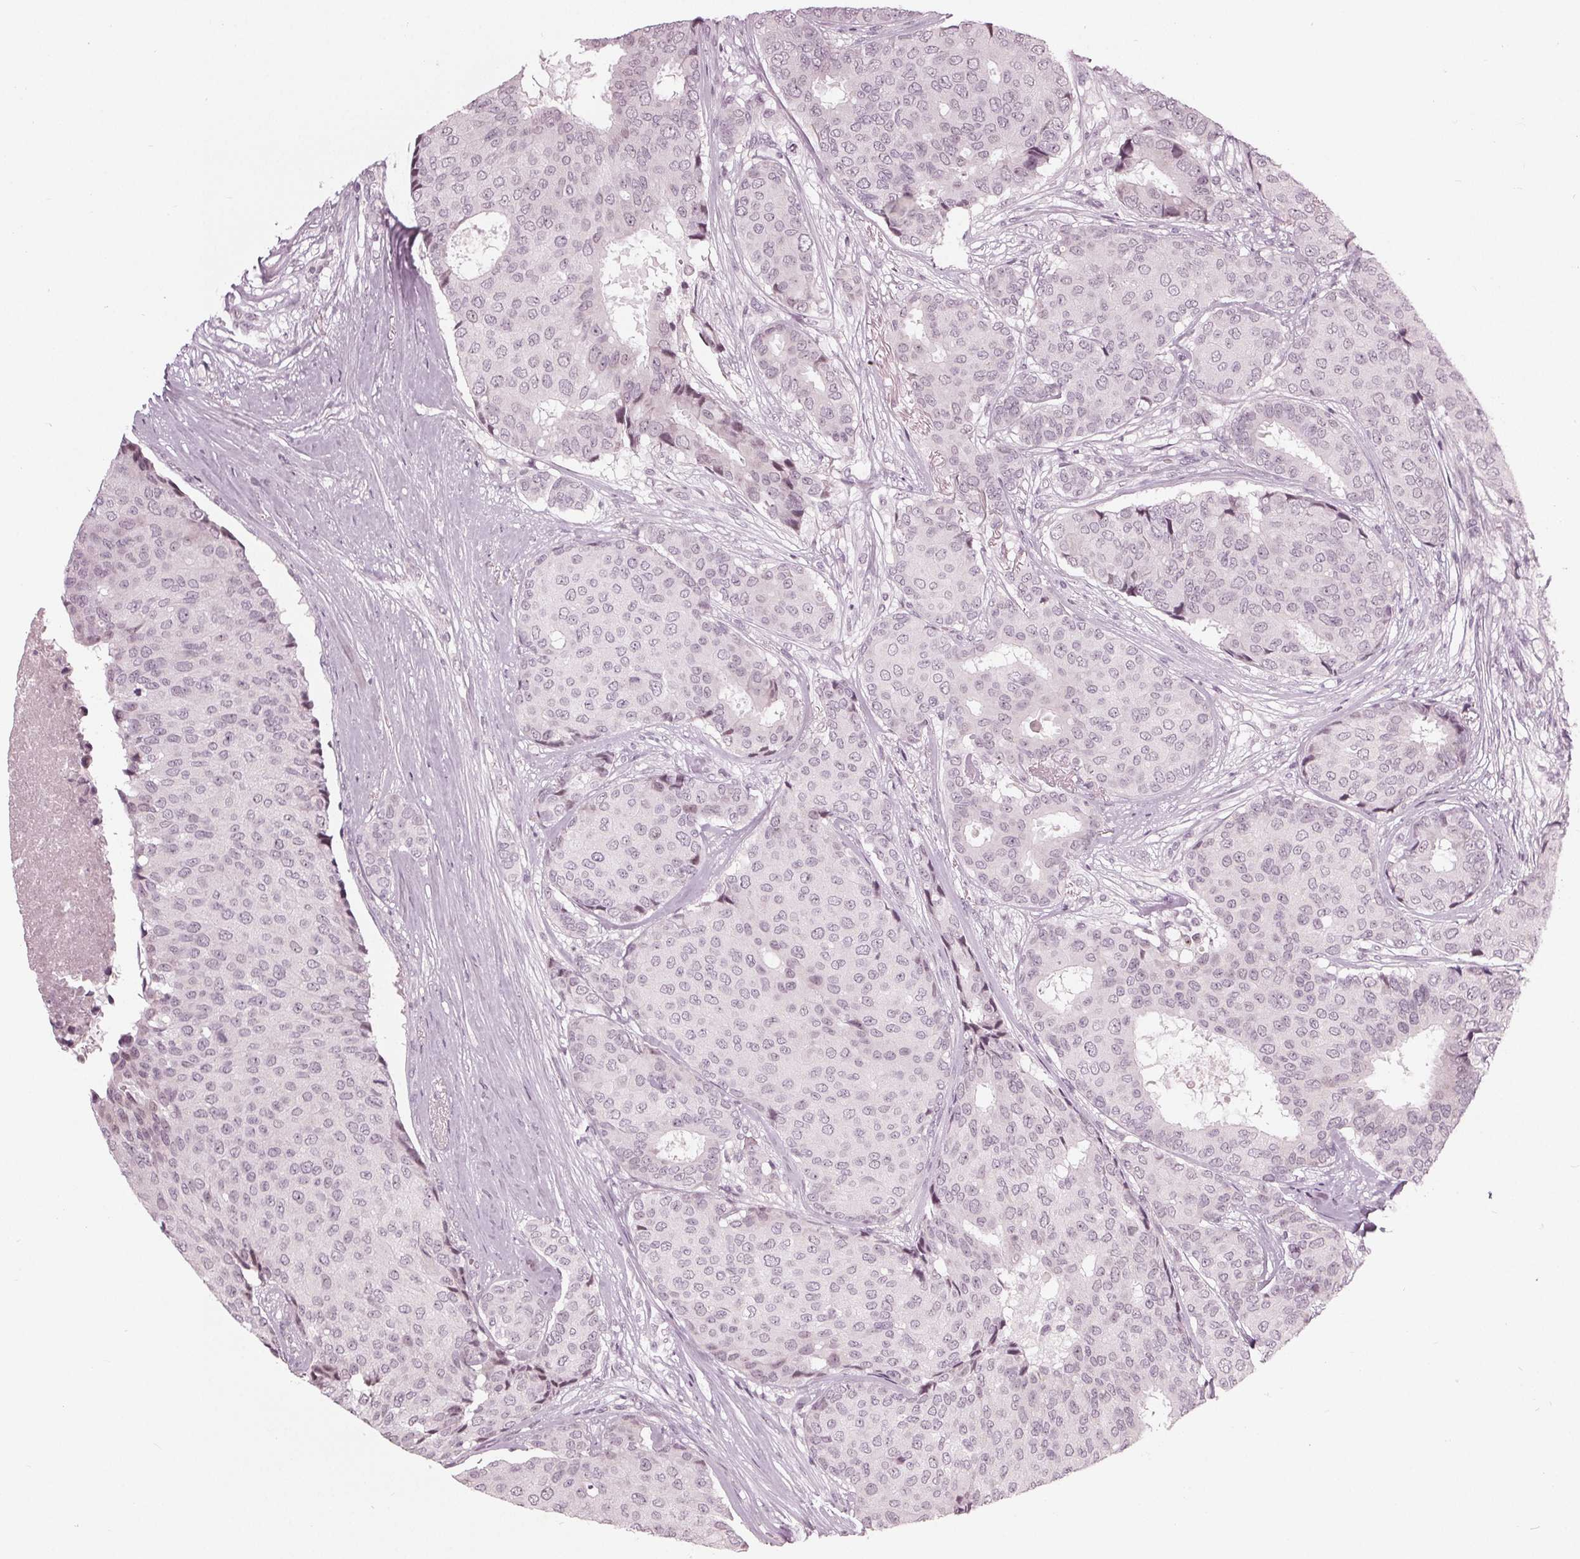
{"staining": {"intensity": "negative", "quantity": "none", "location": "none"}, "tissue": "breast cancer", "cell_type": "Tumor cells", "image_type": "cancer", "snomed": [{"axis": "morphology", "description": "Duct carcinoma"}, {"axis": "topography", "description": "Breast"}], "caption": "Micrograph shows no protein positivity in tumor cells of breast cancer tissue.", "gene": "ADPRHL1", "patient": {"sex": "female", "age": 75}}